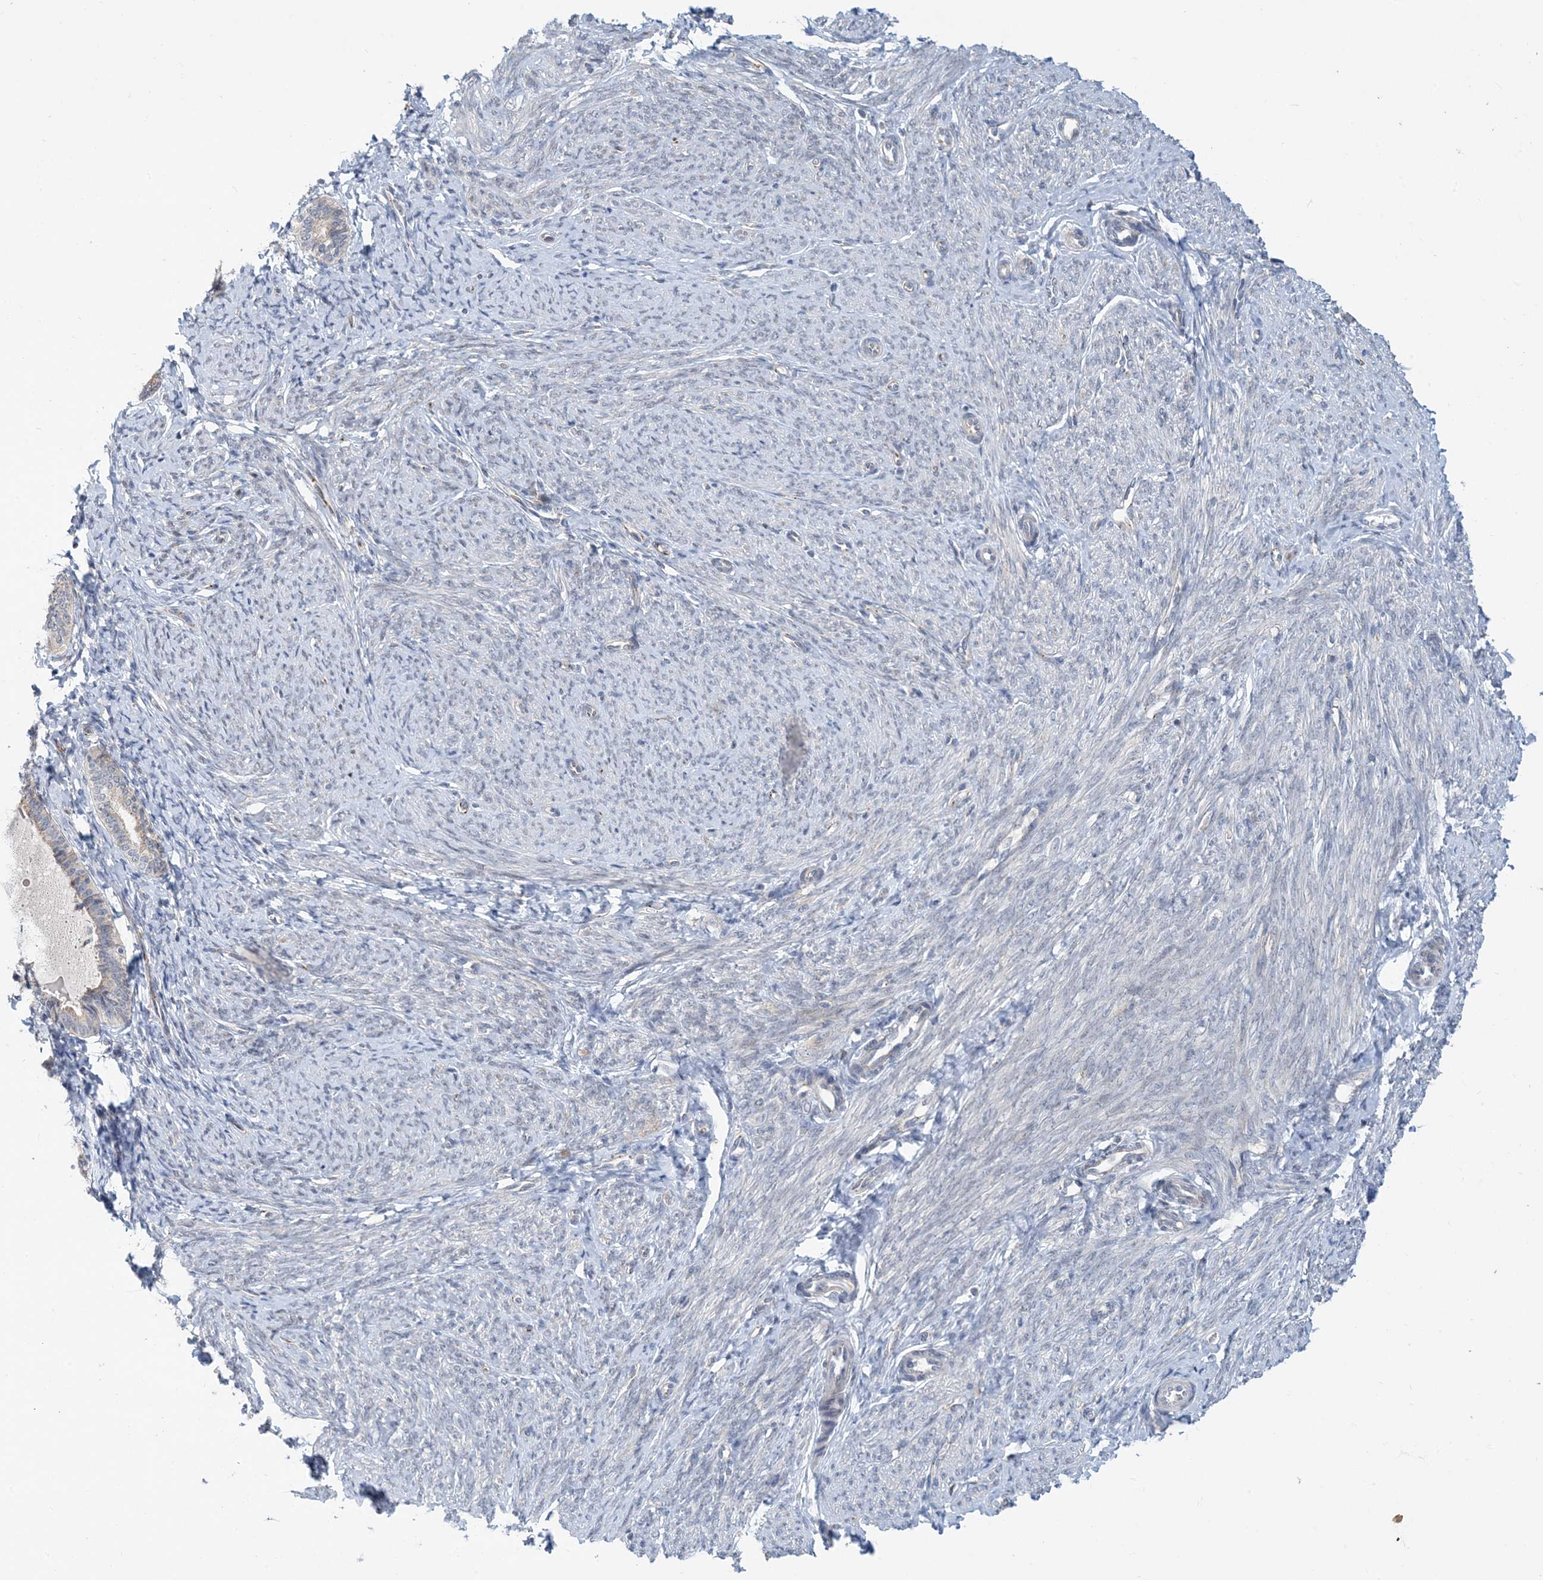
{"staining": {"intensity": "weak", "quantity": "<25%", "location": "cytoplasmic/membranous"}, "tissue": "endometrium", "cell_type": "Cells in endometrial stroma", "image_type": "normal", "snomed": [{"axis": "morphology", "description": "Normal tissue, NOS"}, {"axis": "topography", "description": "Endometrium"}], "caption": "An image of human endometrium is negative for staining in cells in endometrial stroma. (Stains: DAB (3,3'-diaminobenzidine) immunohistochemistry (IHC) with hematoxylin counter stain, Microscopy: brightfield microscopy at high magnification).", "gene": "TINAG", "patient": {"sex": "female", "age": 72}}